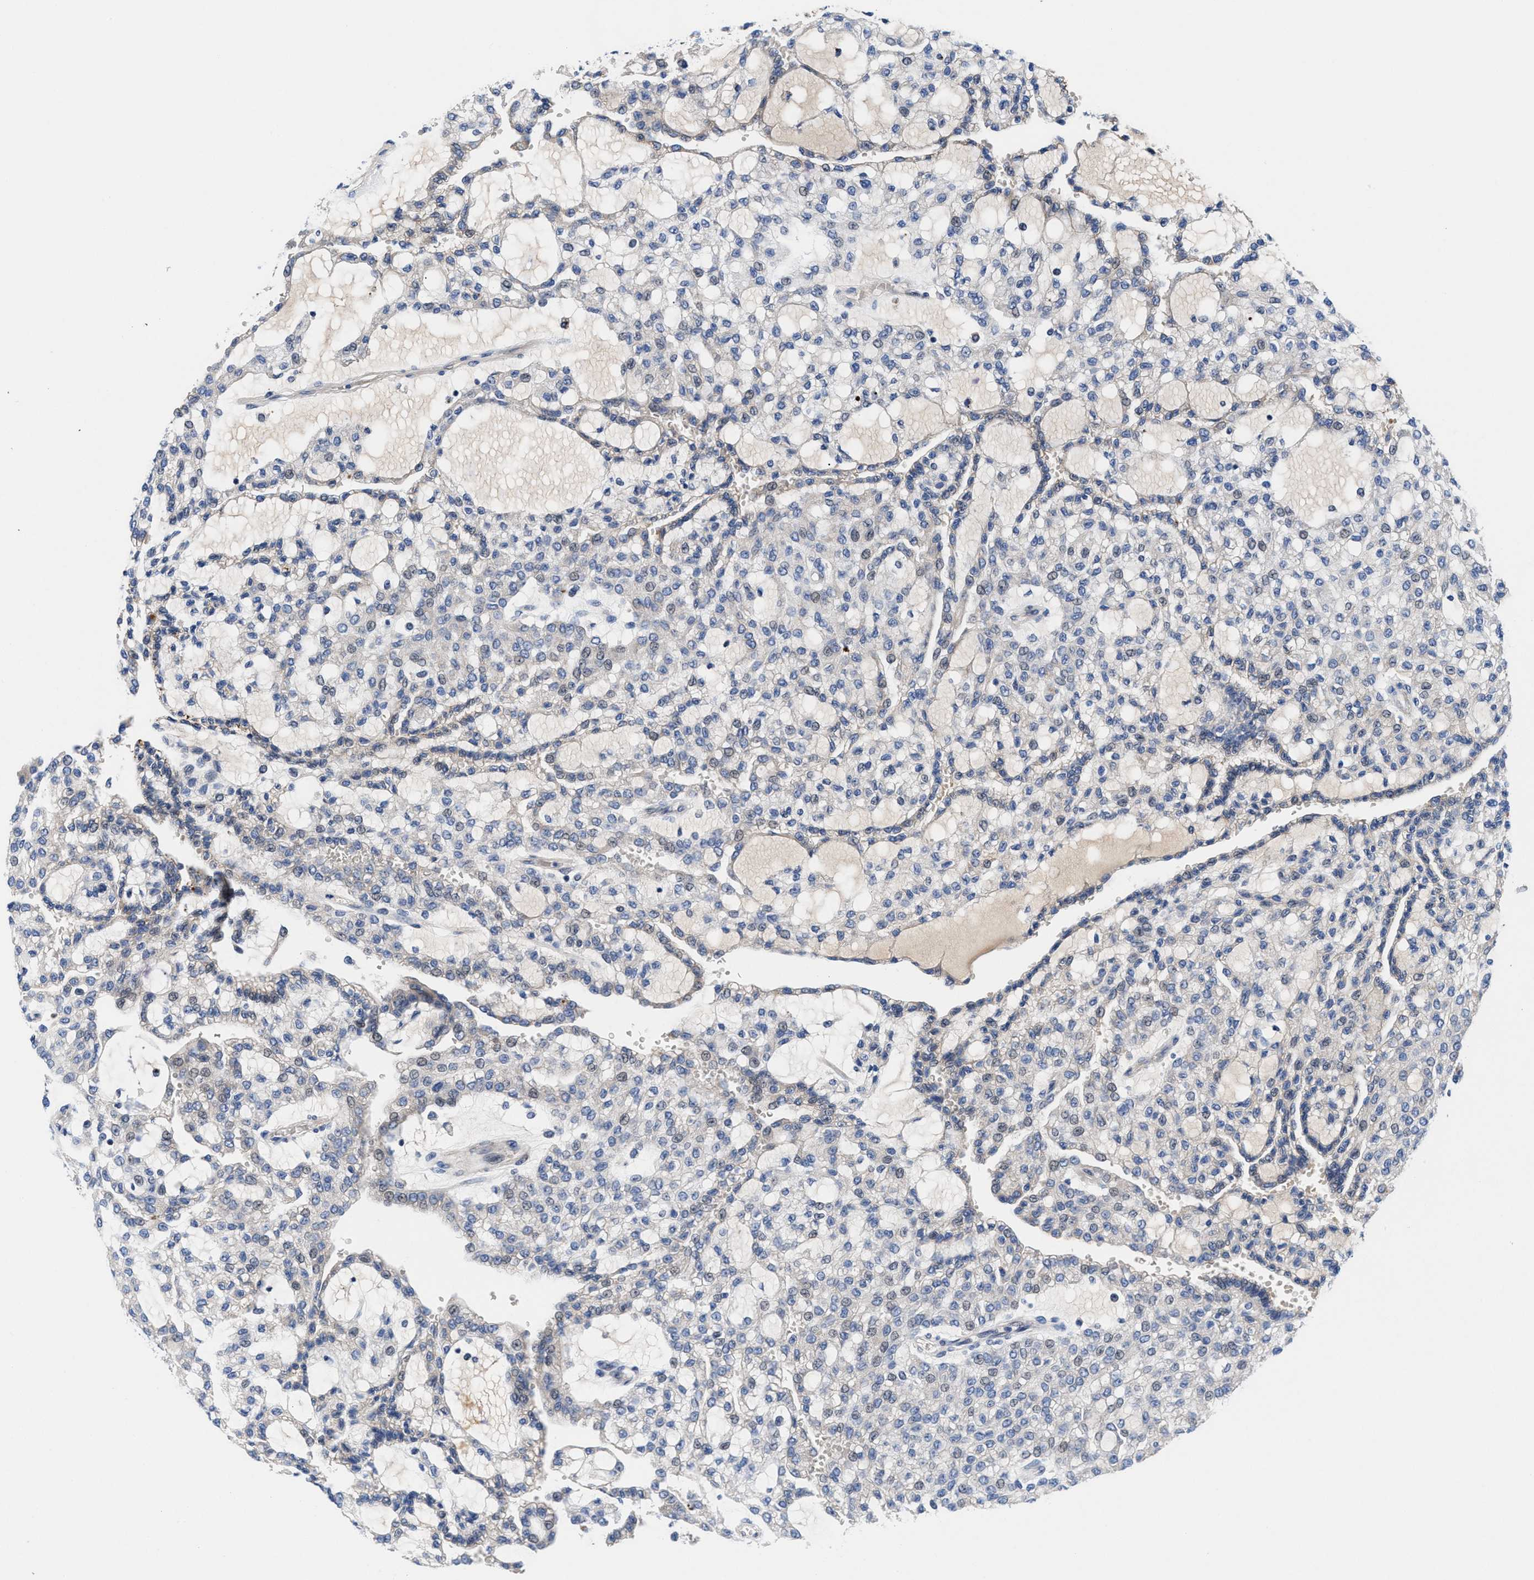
{"staining": {"intensity": "negative", "quantity": "none", "location": "none"}, "tissue": "renal cancer", "cell_type": "Tumor cells", "image_type": "cancer", "snomed": [{"axis": "morphology", "description": "Adenocarcinoma, NOS"}, {"axis": "topography", "description": "Kidney"}], "caption": "A high-resolution image shows immunohistochemistry staining of renal cancer, which shows no significant staining in tumor cells.", "gene": "DHRS13", "patient": {"sex": "male", "age": 63}}